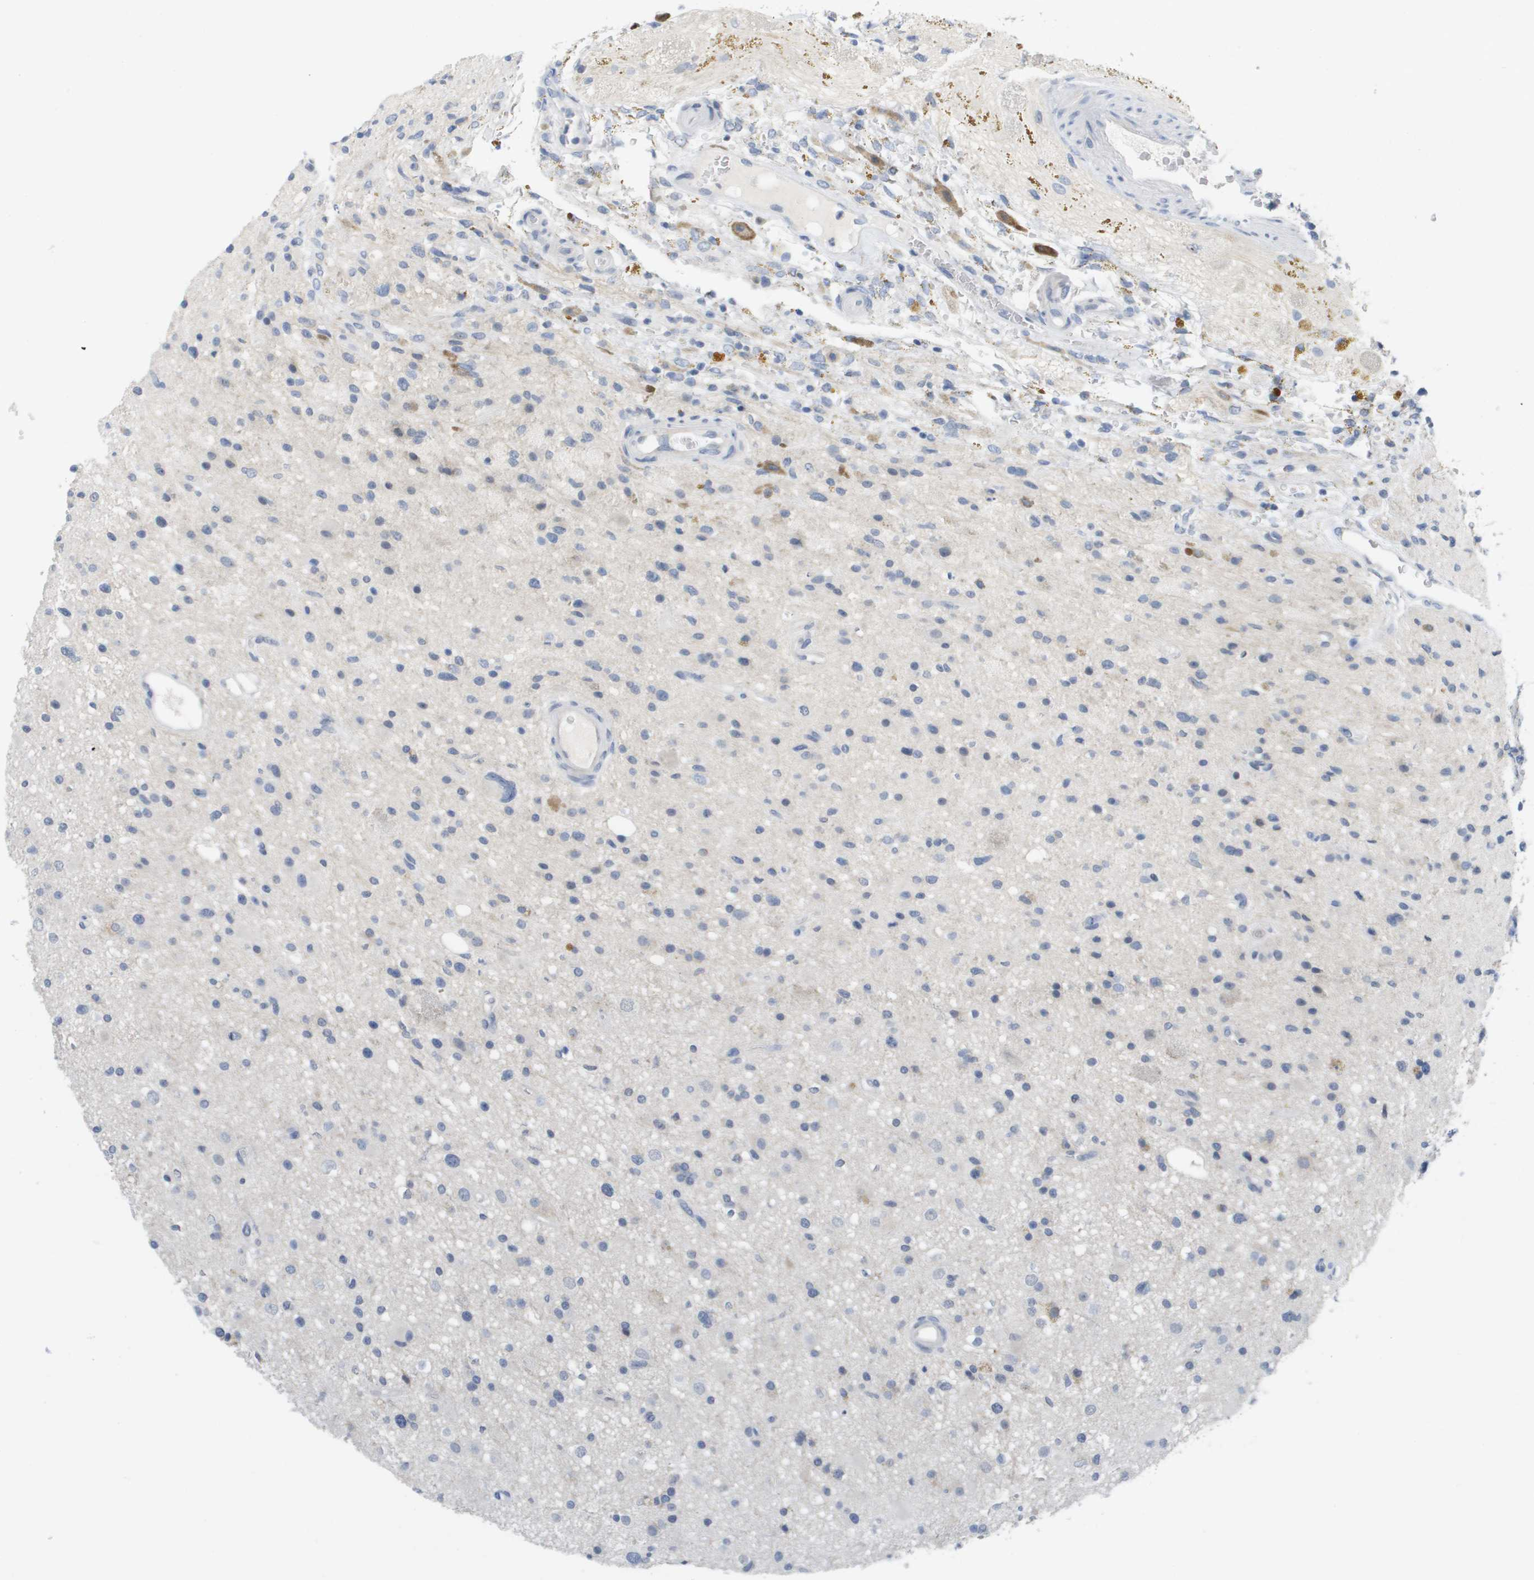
{"staining": {"intensity": "negative", "quantity": "none", "location": "none"}, "tissue": "glioma", "cell_type": "Tumor cells", "image_type": "cancer", "snomed": [{"axis": "morphology", "description": "Glioma, malignant, High grade"}, {"axis": "topography", "description": "Brain"}], "caption": "Tumor cells are negative for brown protein staining in glioma. The staining is performed using DAB (3,3'-diaminobenzidine) brown chromogen with nuclei counter-stained in using hematoxylin.", "gene": "PDE4A", "patient": {"sex": "male", "age": 33}}